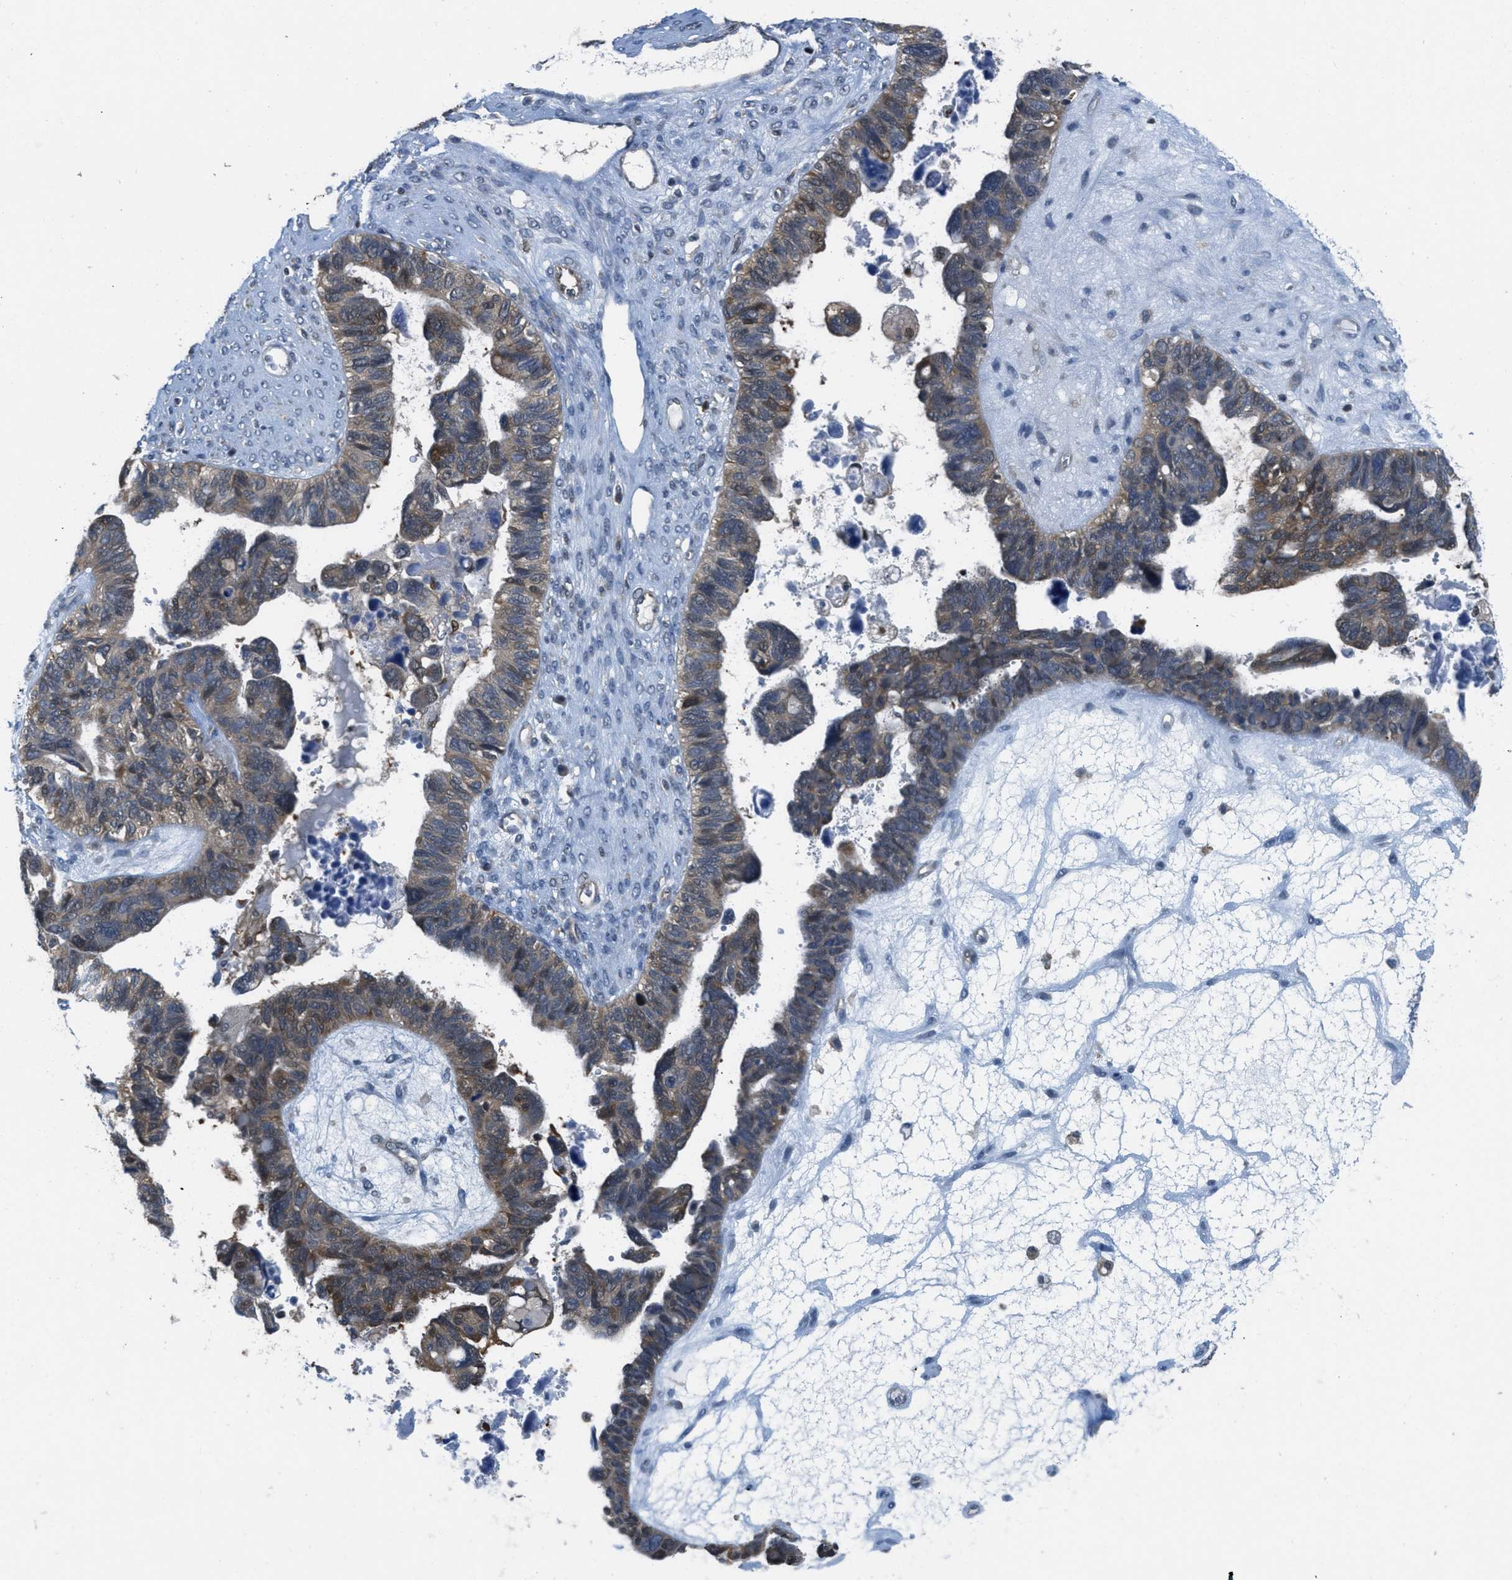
{"staining": {"intensity": "moderate", "quantity": ">75%", "location": "cytoplasmic/membranous"}, "tissue": "ovarian cancer", "cell_type": "Tumor cells", "image_type": "cancer", "snomed": [{"axis": "morphology", "description": "Cystadenocarcinoma, serous, NOS"}, {"axis": "topography", "description": "Ovary"}], "caption": "Protein expression analysis of human ovarian cancer reveals moderate cytoplasmic/membranous staining in approximately >75% of tumor cells. (IHC, brightfield microscopy, high magnification).", "gene": "PIP5K1C", "patient": {"sex": "female", "age": 79}}